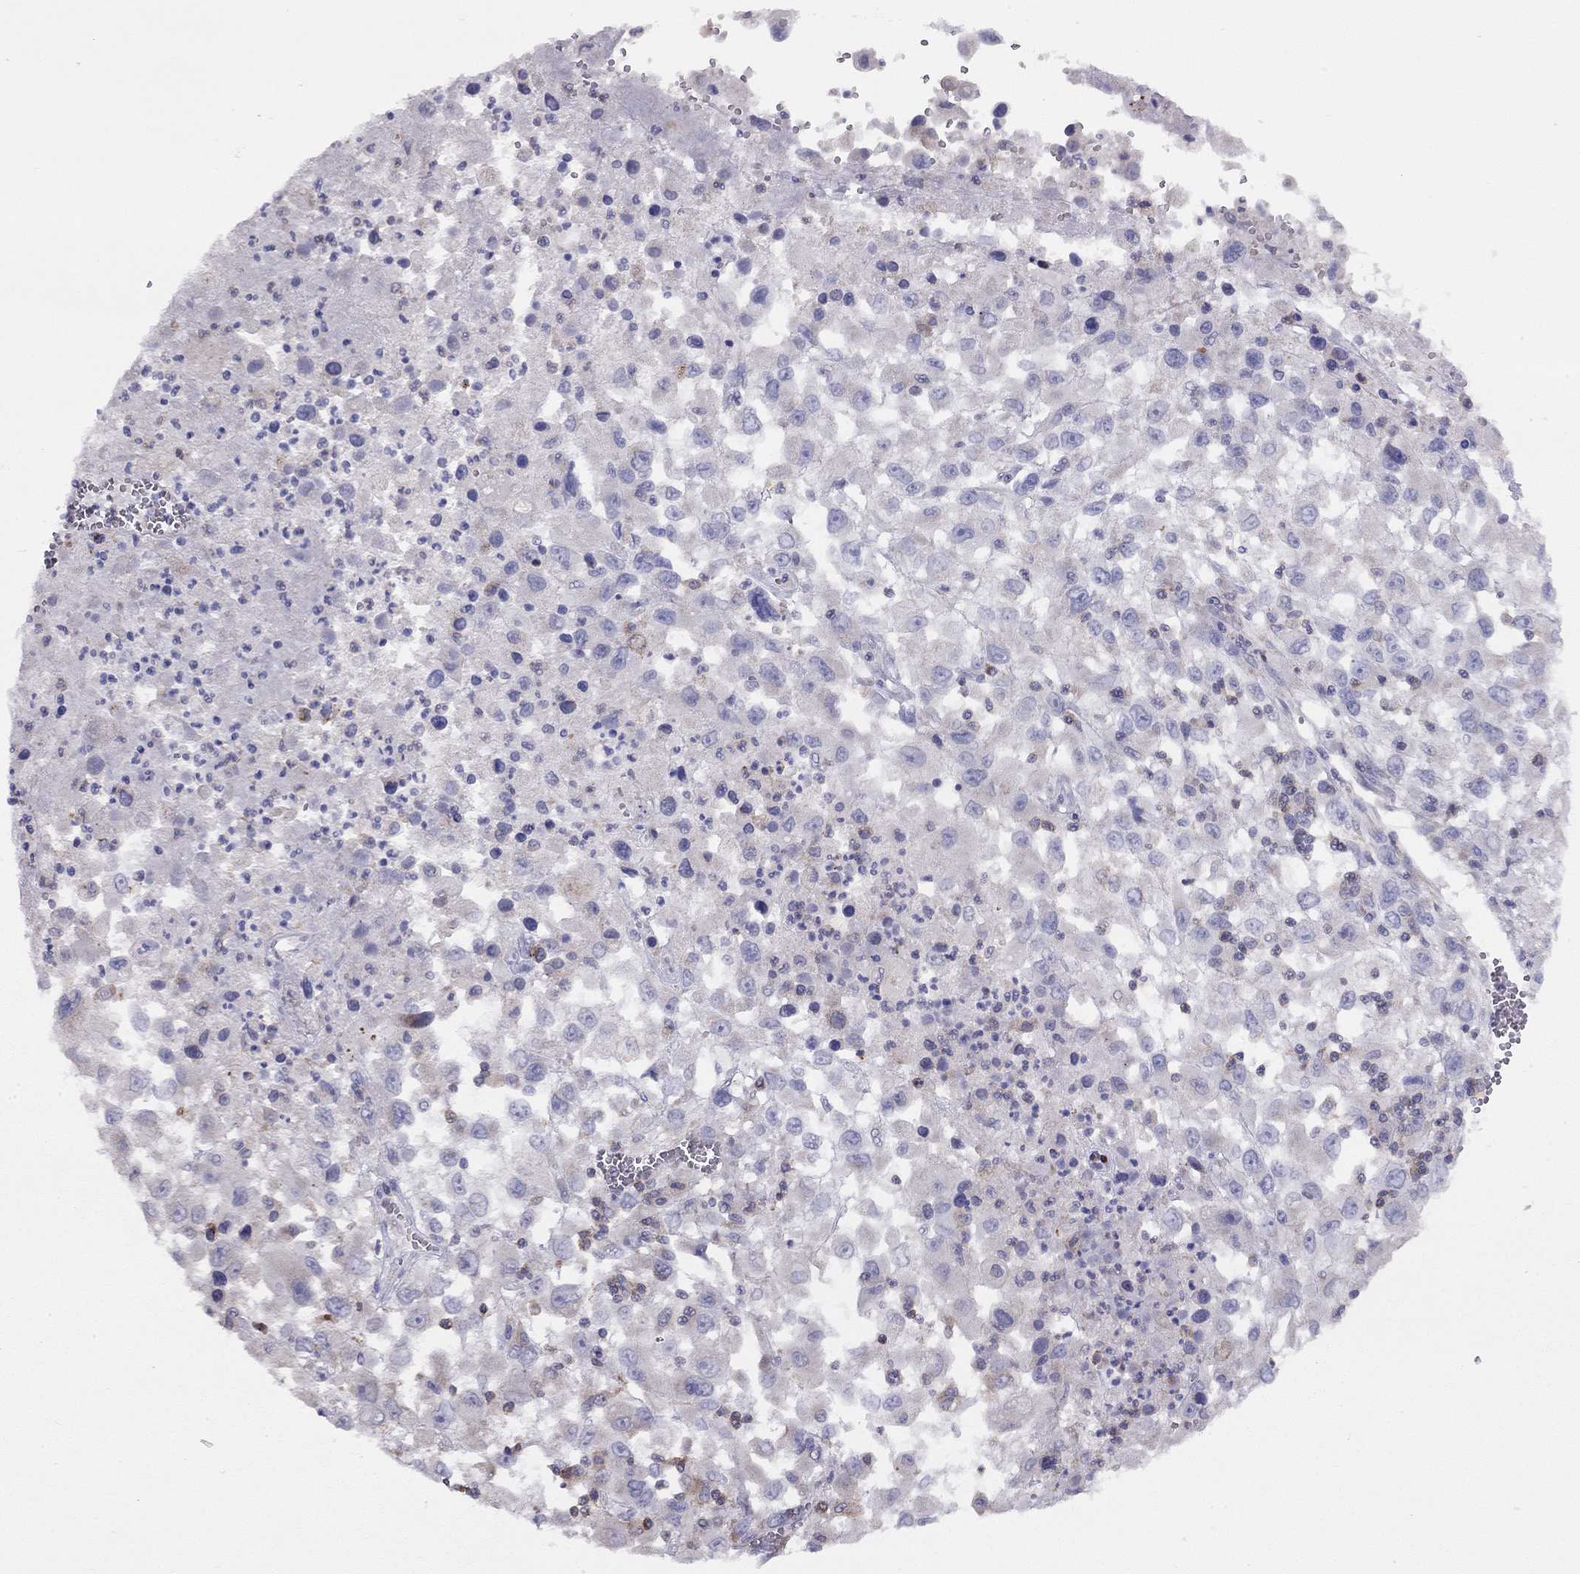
{"staining": {"intensity": "negative", "quantity": "none", "location": "none"}, "tissue": "melanoma", "cell_type": "Tumor cells", "image_type": "cancer", "snomed": [{"axis": "morphology", "description": "Malignant melanoma, Metastatic site"}, {"axis": "topography", "description": "Soft tissue"}], "caption": "A histopathology image of malignant melanoma (metastatic site) stained for a protein reveals no brown staining in tumor cells.", "gene": "CITED1", "patient": {"sex": "male", "age": 50}}